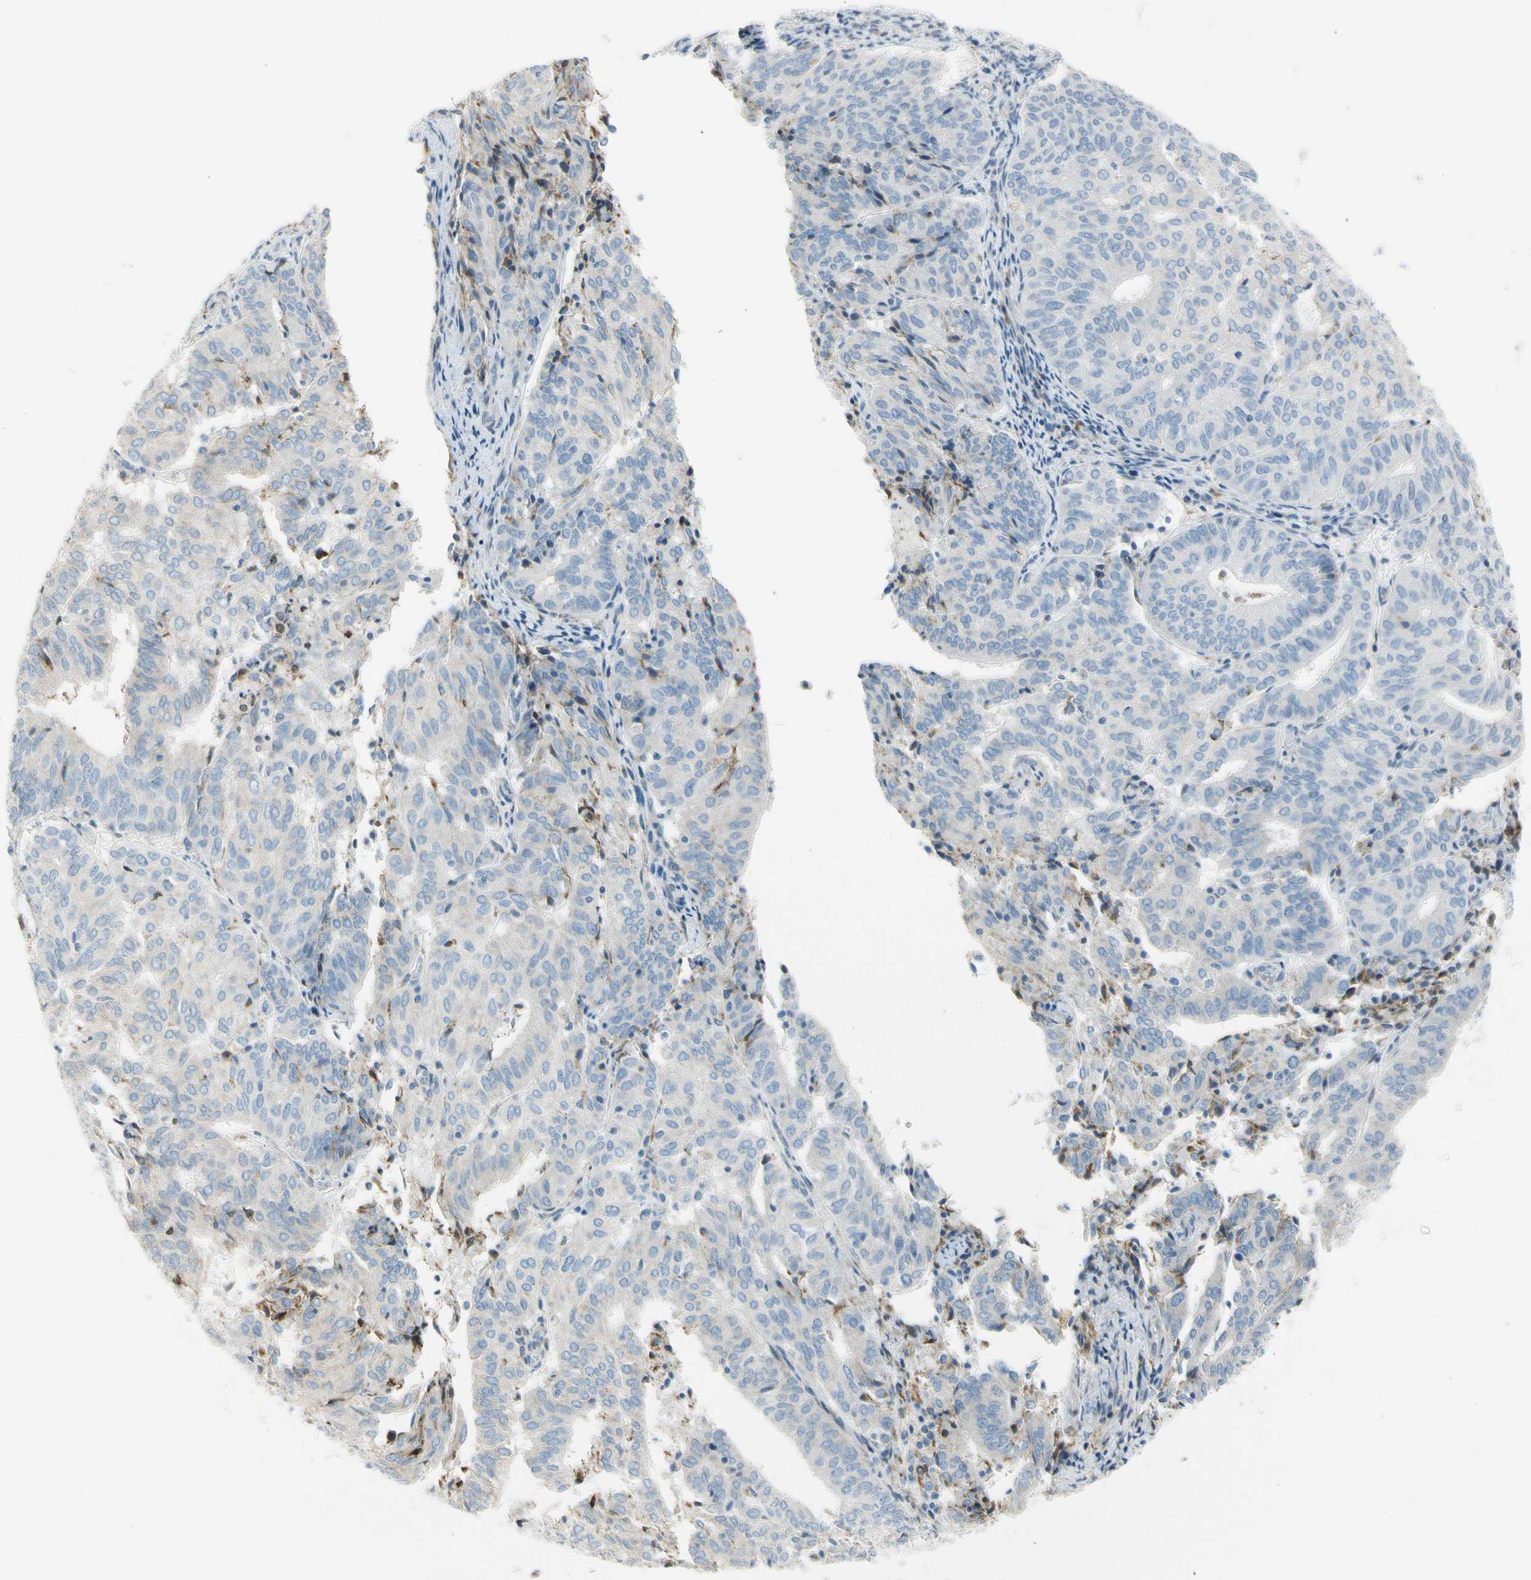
{"staining": {"intensity": "negative", "quantity": "none", "location": "none"}, "tissue": "endometrial cancer", "cell_type": "Tumor cells", "image_type": "cancer", "snomed": [{"axis": "morphology", "description": "Adenocarcinoma, NOS"}, {"axis": "topography", "description": "Uterus"}], "caption": "Endometrial cancer was stained to show a protein in brown. There is no significant positivity in tumor cells. The staining is performed using DAB (3,3'-diaminobenzidine) brown chromogen with nuclei counter-stained in using hematoxylin.", "gene": "TNFSF11", "patient": {"sex": "female", "age": 60}}